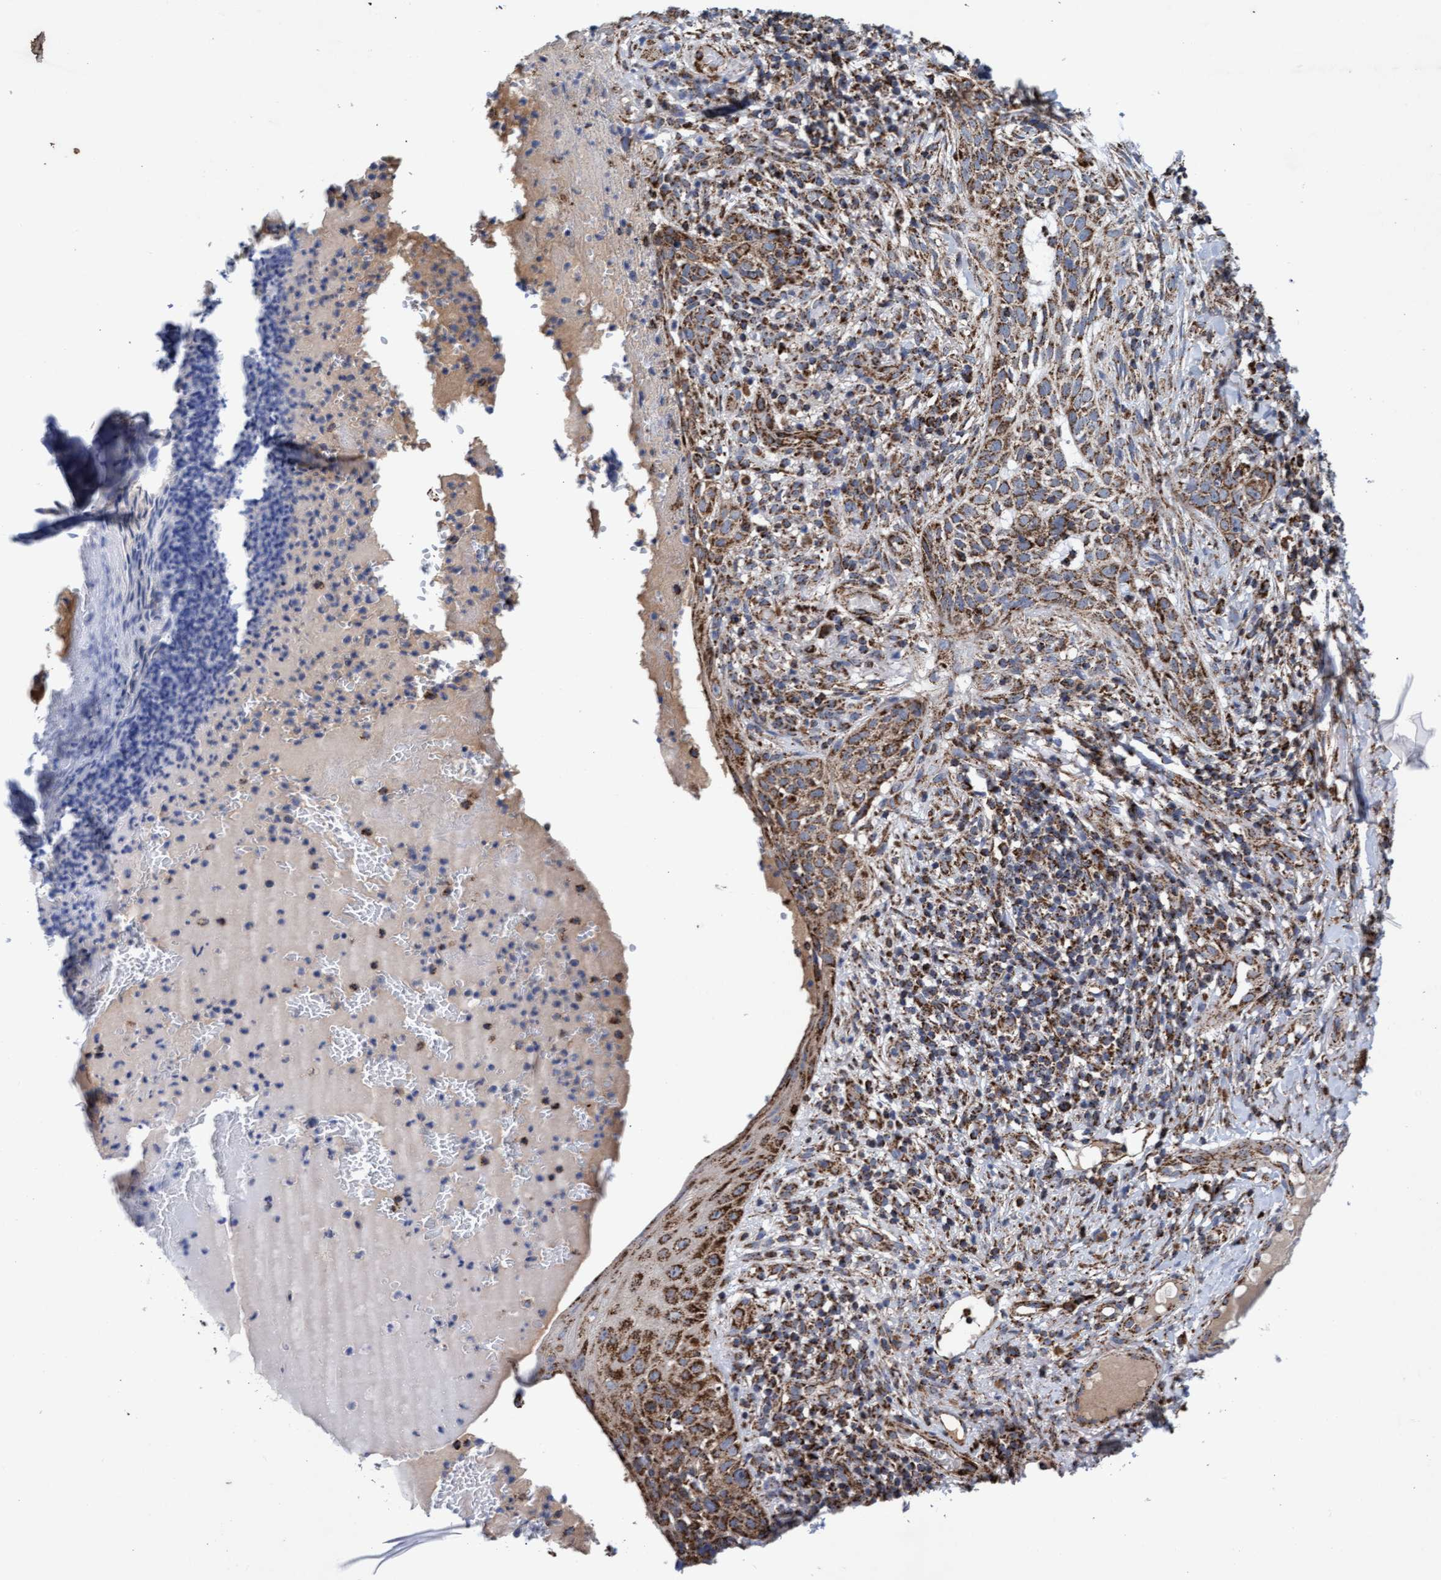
{"staining": {"intensity": "moderate", "quantity": ">75%", "location": "cytoplasmic/membranous"}, "tissue": "skin cancer", "cell_type": "Tumor cells", "image_type": "cancer", "snomed": [{"axis": "morphology", "description": "Normal tissue, NOS"}, {"axis": "morphology", "description": "Basal cell carcinoma"}, {"axis": "topography", "description": "Skin"}], "caption": "There is medium levels of moderate cytoplasmic/membranous staining in tumor cells of skin cancer (basal cell carcinoma), as demonstrated by immunohistochemical staining (brown color).", "gene": "MRPL38", "patient": {"sex": "male", "age": 67}}